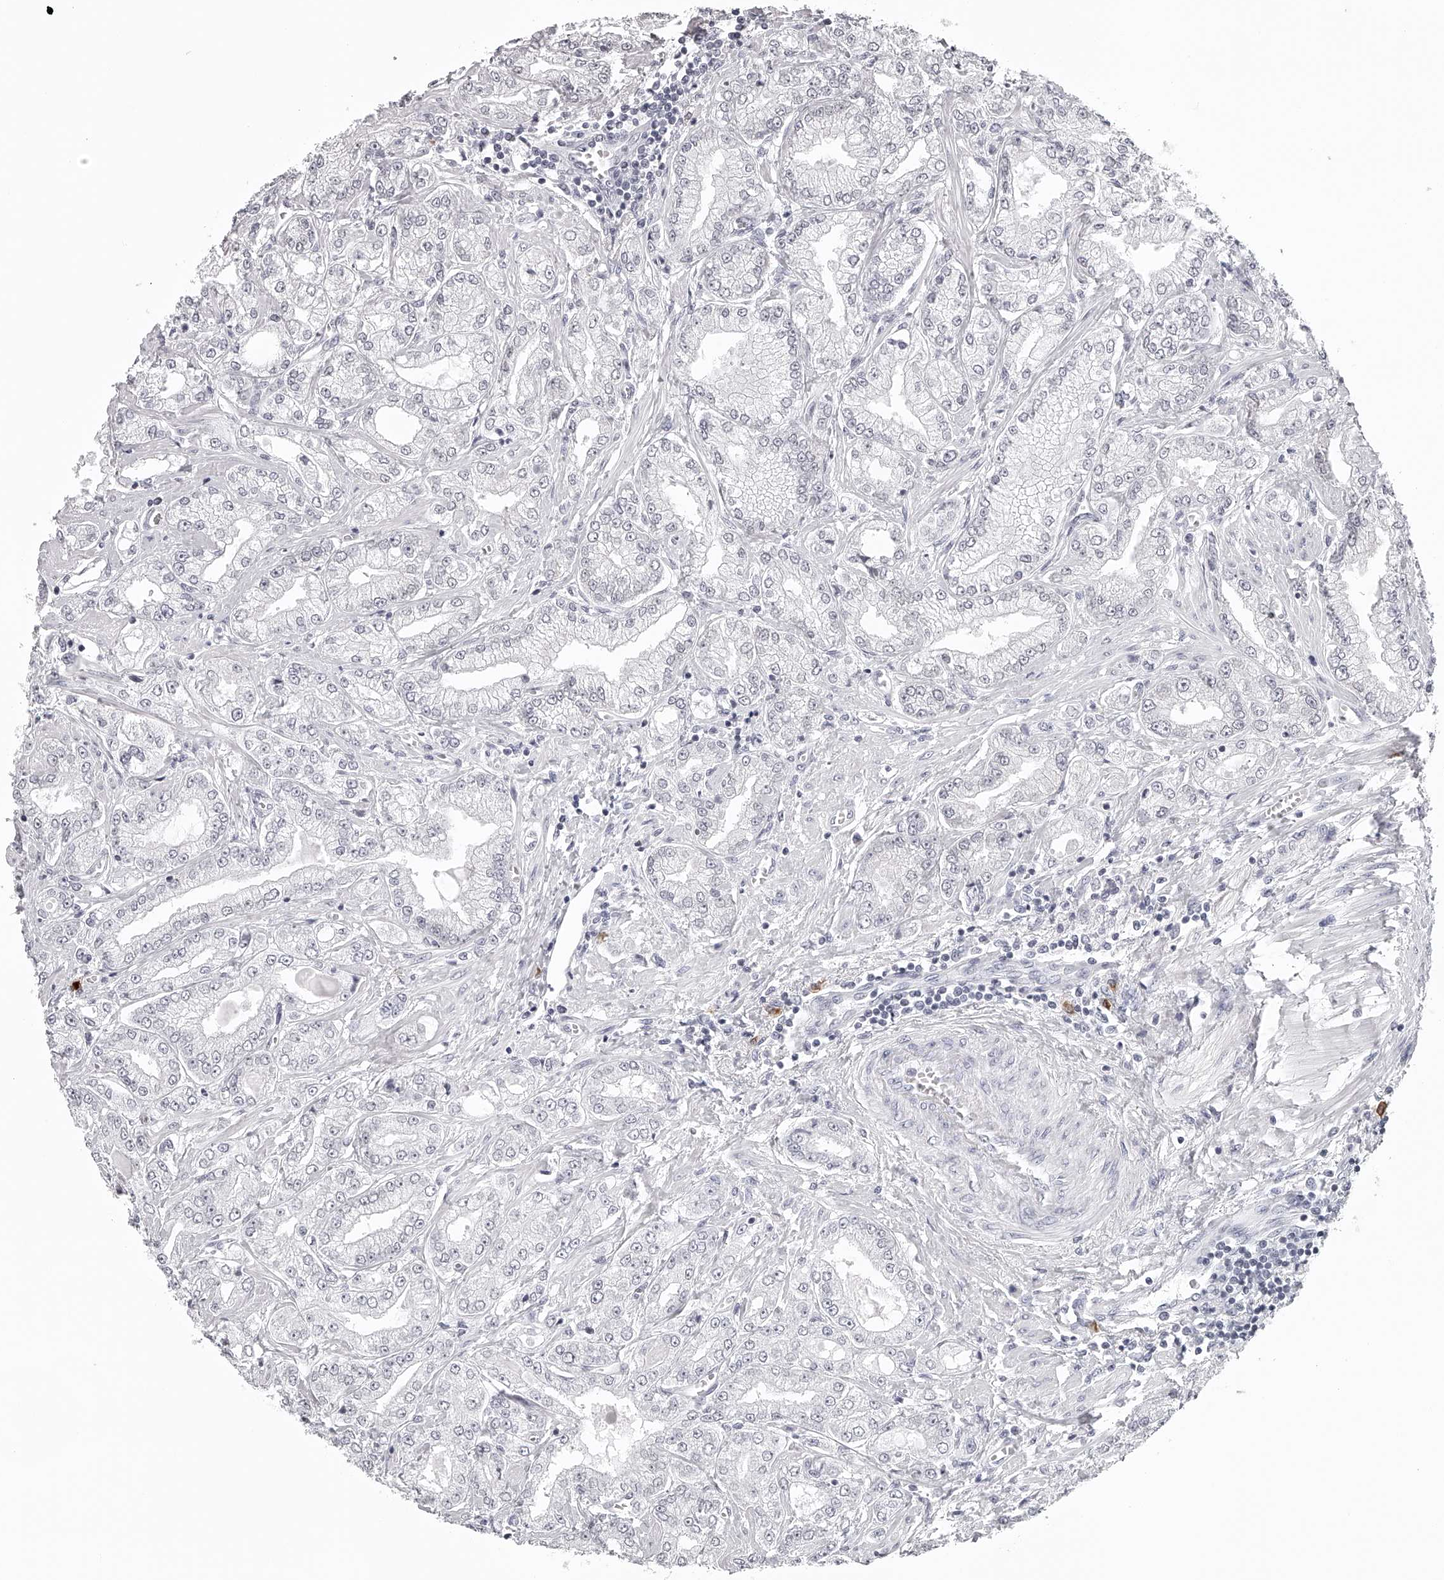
{"staining": {"intensity": "negative", "quantity": "none", "location": "none"}, "tissue": "prostate cancer", "cell_type": "Tumor cells", "image_type": "cancer", "snomed": [{"axis": "morphology", "description": "Adenocarcinoma, Low grade"}, {"axis": "topography", "description": "Prostate"}], "caption": "A histopathology image of human adenocarcinoma (low-grade) (prostate) is negative for staining in tumor cells. (DAB immunohistochemistry (IHC), high magnification).", "gene": "SEC11C", "patient": {"sex": "male", "age": 62}}